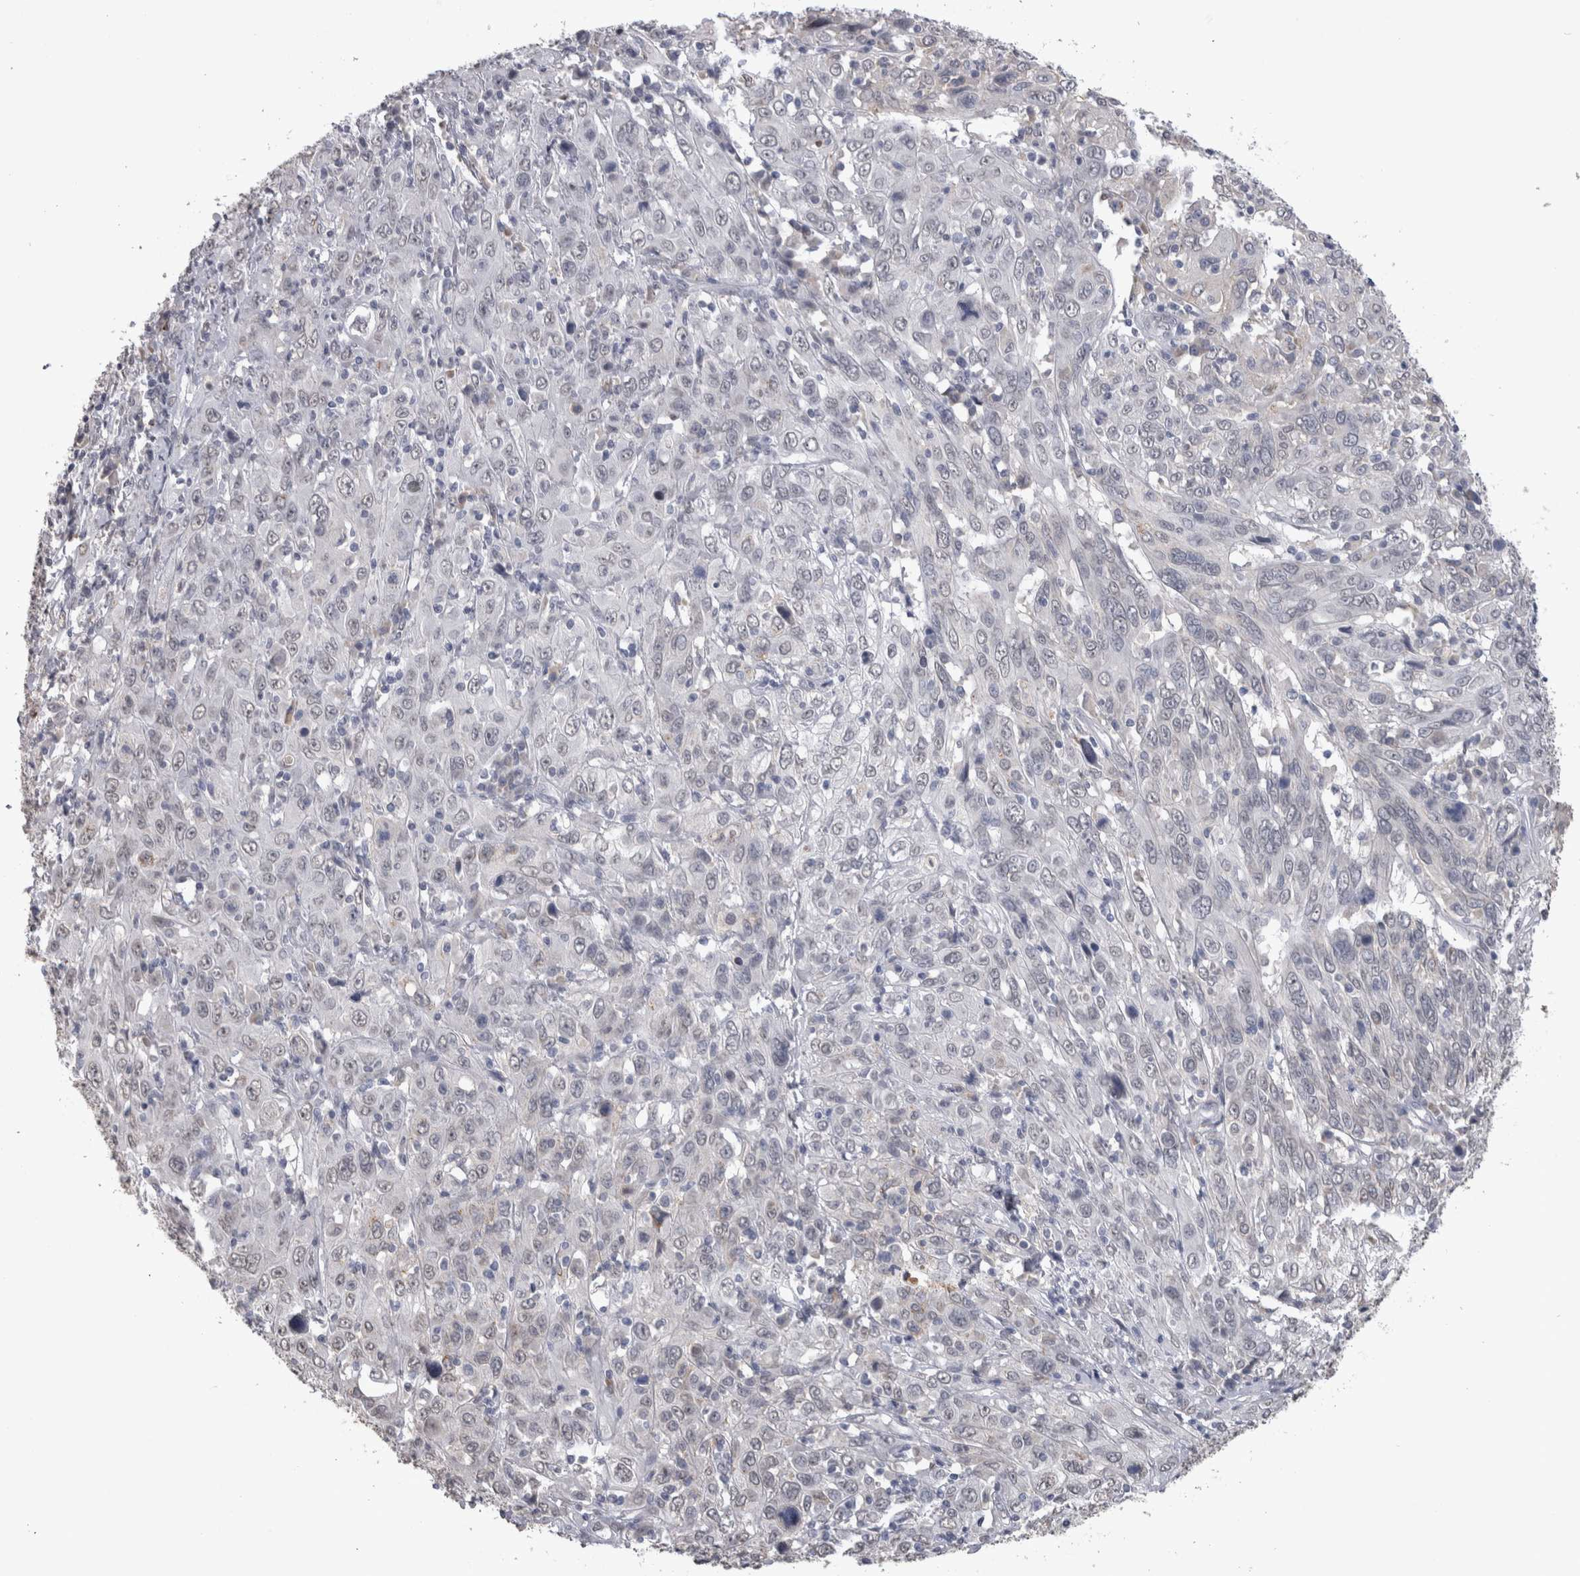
{"staining": {"intensity": "negative", "quantity": "none", "location": "none"}, "tissue": "cervical cancer", "cell_type": "Tumor cells", "image_type": "cancer", "snomed": [{"axis": "morphology", "description": "Squamous cell carcinoma, NOS"}, {"axis": "topography", "description": "Cervix"}], "caption": "The photomicrograph demonstrates no staining of tumor cells in cervical cancer.", "gene": "PAX5", "patient": {"sex": "female", "age": 46}}